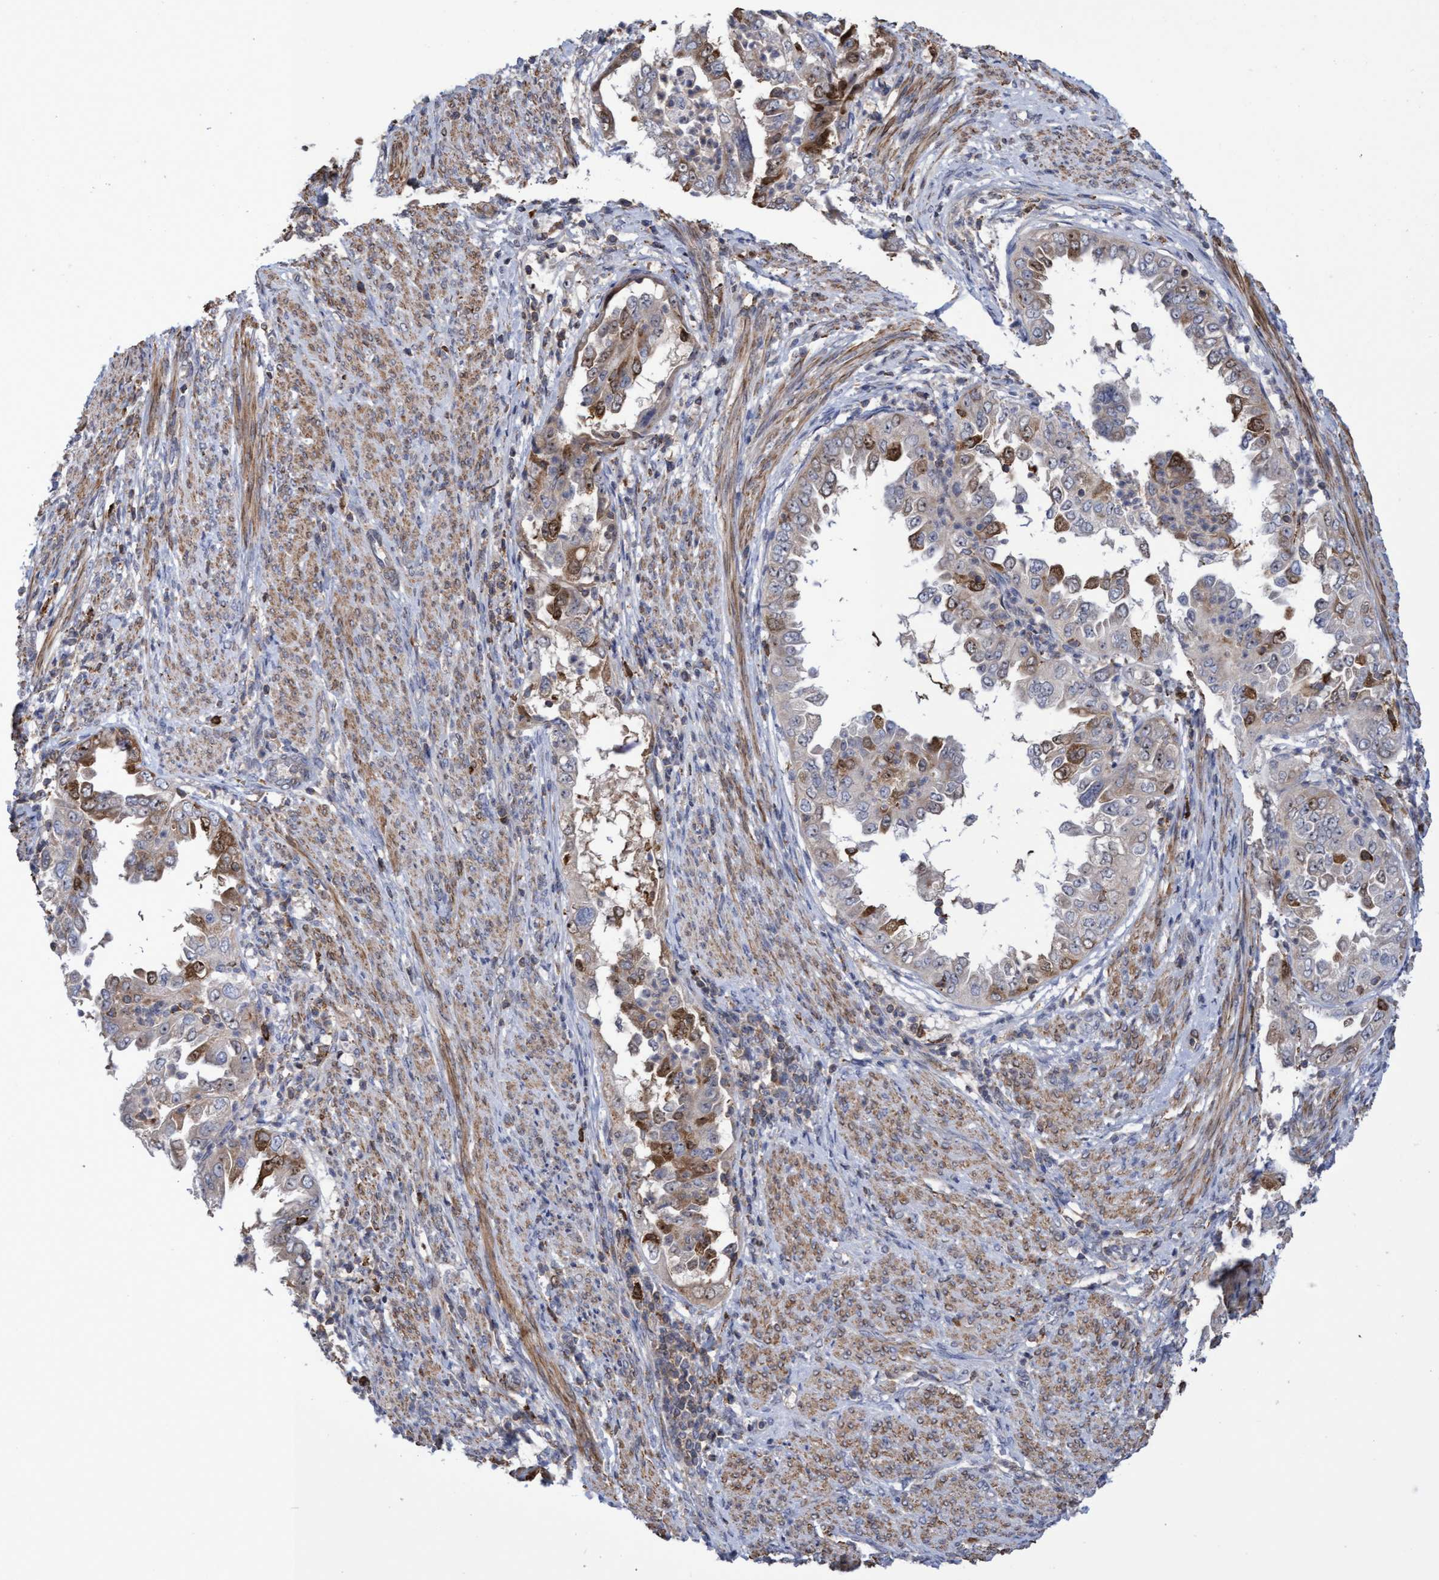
{"staining": {"intensity": "moderate", "quantity": "25%-75%", "location": "cytoplasmic/membranous,nuclear"}, "tissue": "endometrial cancer", "cell_type": "Tumor cells", "image_type": "cancer", "snomed": [{"axis": "morphology", "description": "Adenocarcinoma, NOS"}, {"axis": "topography", "description": "Endometrium"}], "caption": "Immunohistochemical staining of human endometrial cancer shows moderate cytoplasmic/membranous and nuclear protein expression in approximately 25%-75% of tumor cells.", "gene": "SLBP", "patient": {"sex": "female", "age": 85}}